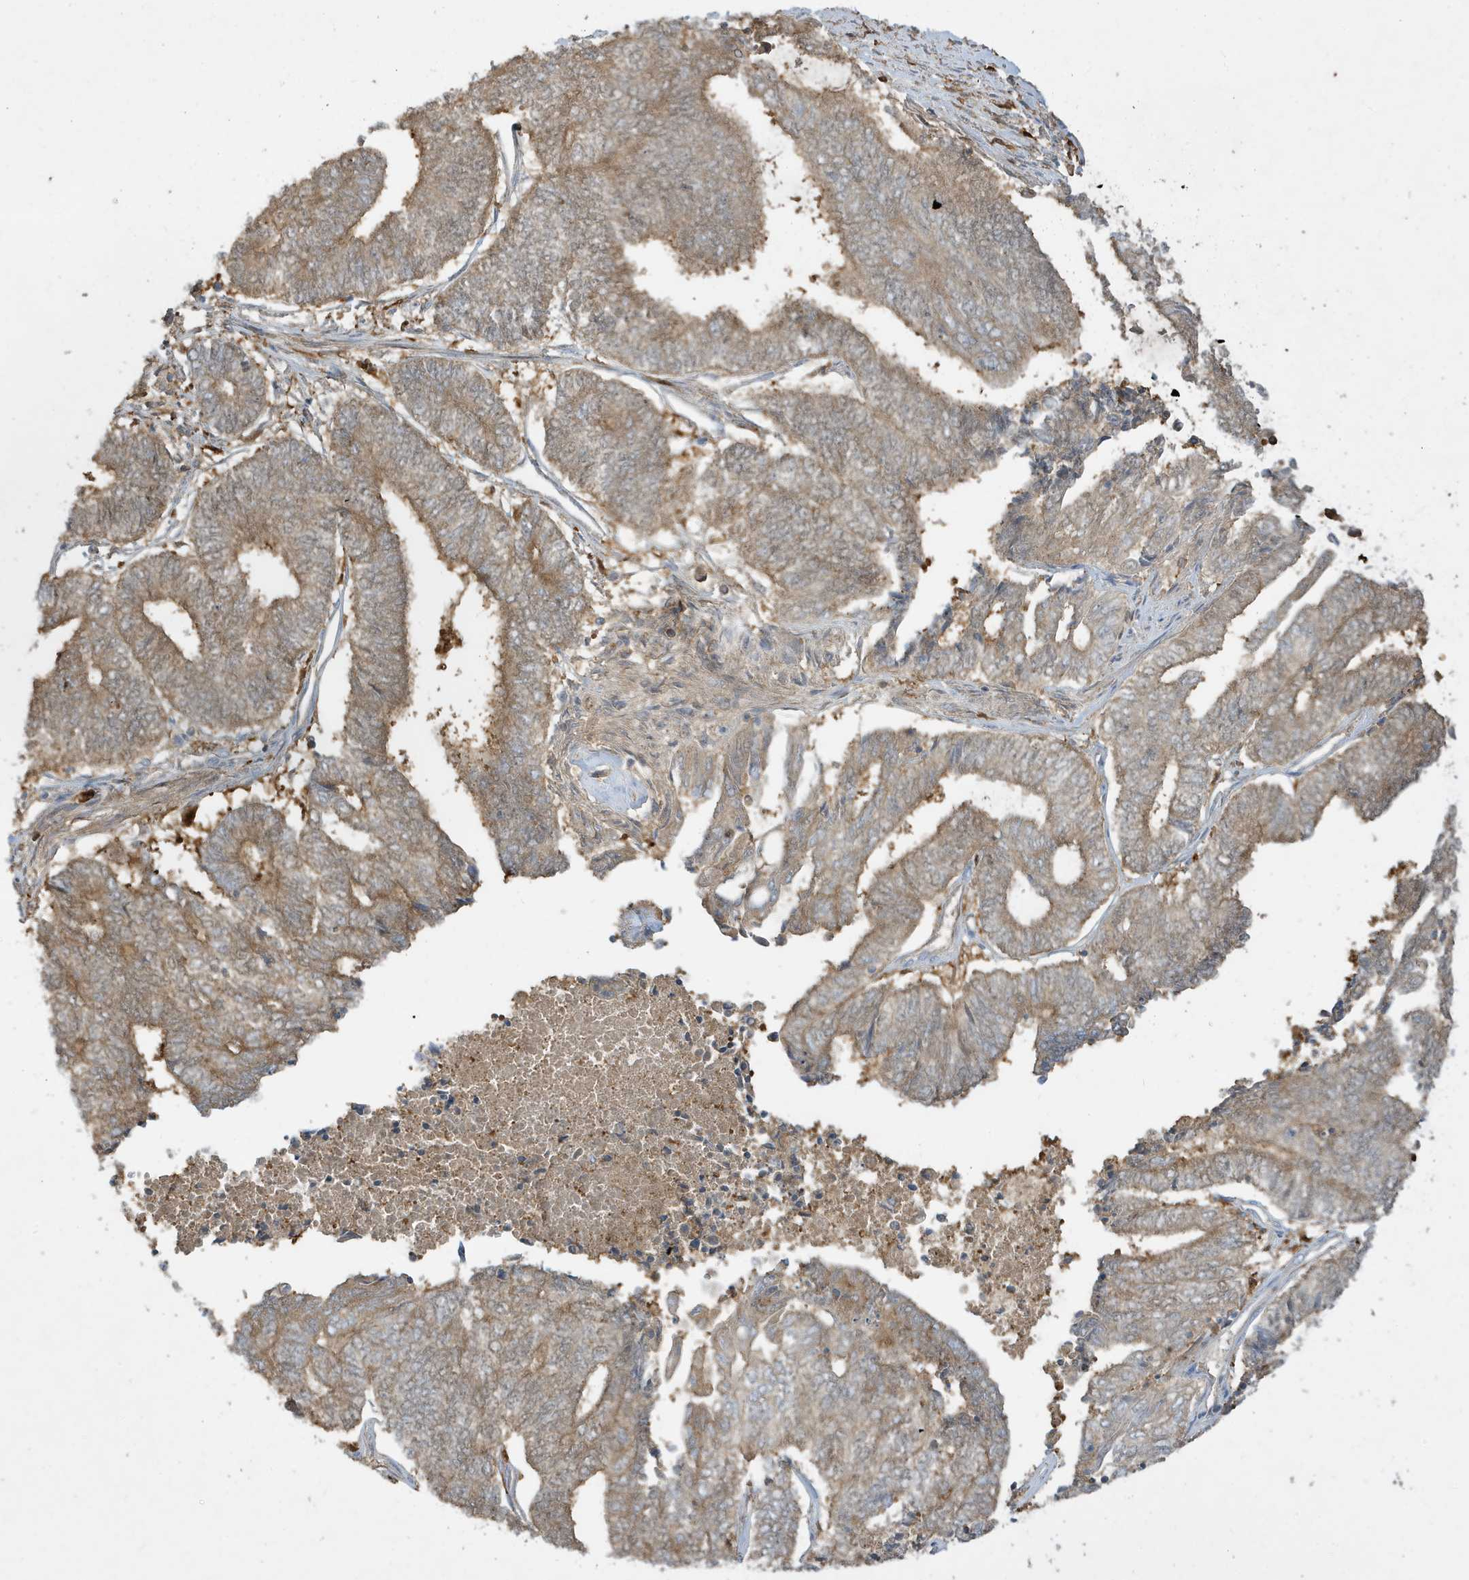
{"staining": {"intensity": "moderate", "quantity": ">75%", "location": "cytoplasmic/membranous"}, "tissue": "endometrial cancer", "cell_type": "Tumor cells", "image_type": "cancer", "snomed": [{"axis": "morphology", "description": "Adenocarcinoma, NOS"}, {"axis": "topography", "description": "Uterus"}, {"axis": "topography", "description": "Endometrium"}], "caption": "High-power microscopy captured an IHC image of endometrial adenocarcinoma, revealing moderate cytoplasmic/membranous positivity in about >75% of tumor cells. The staining is performed using DAB brown chromogen to label protein expression. The nuclei are counter-stained blue using hematoxylin.", "gene": "ABTB1", "patient": {"sex": "female", "age": 70}}